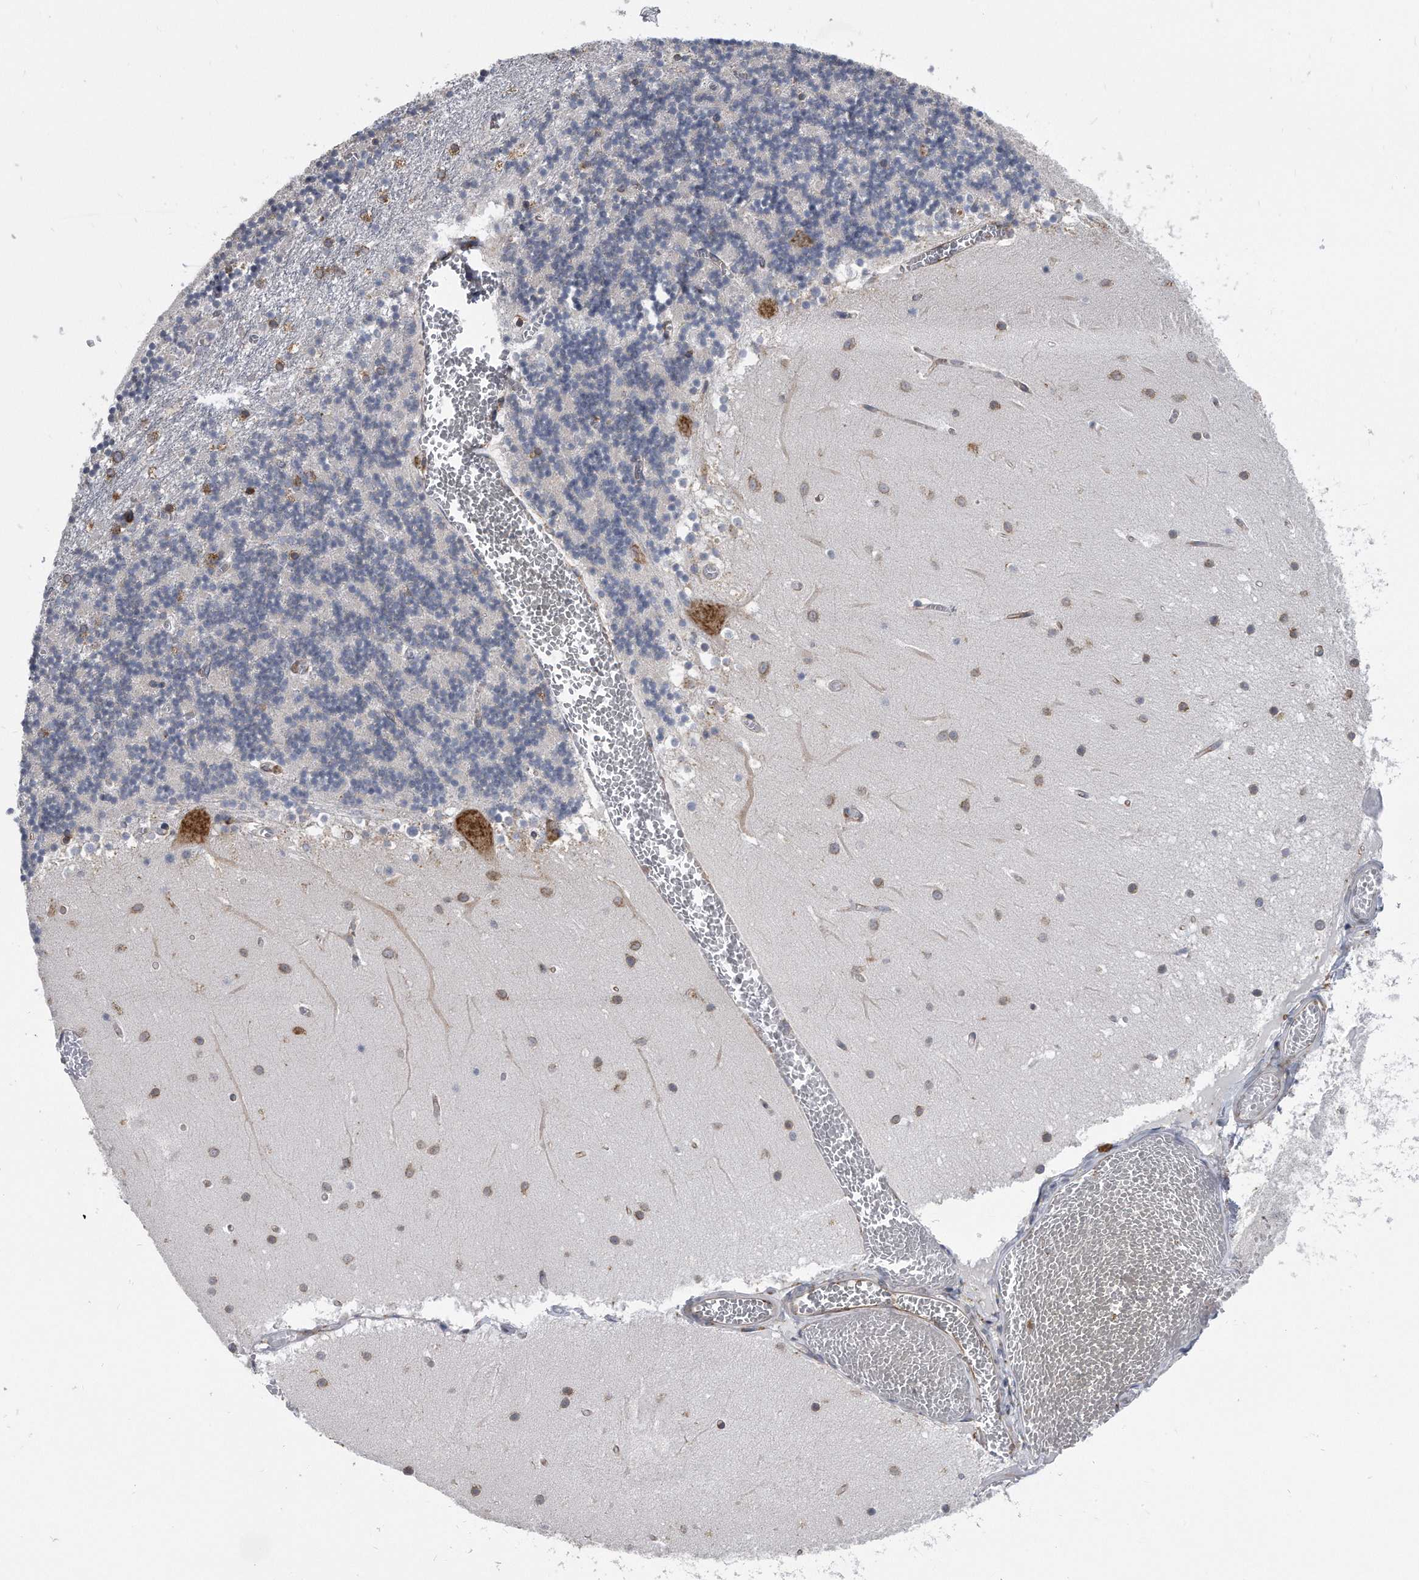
{"staining": {"intensity": "weak", "quantity": "25%-75%", "location": "cytoplasmic/membranous"}, "tissue": "cerebellum", "cell_type": "Cells in granular layer", "image_type": "normal", "snomed": [{"axis": "morphology", "description": "Normal tissue, NOS"}, {"axis": "topography", "description": "Cerebellum"}], "caption": "High-power microscopy captured an immunohistochemistry photomicrograph of unremarkable cerebellum, revealing weak cytoplasmic/membranous staining in about 25%-75% of cells in granular layer. The staining was performed using DAB to visualize the protein expression in brown, while the nuclei were stained in blue with hematoxylin (Magnification: 20x).", "gene": "CCDC47", "patient": {"sex": "female", "age": 28}}